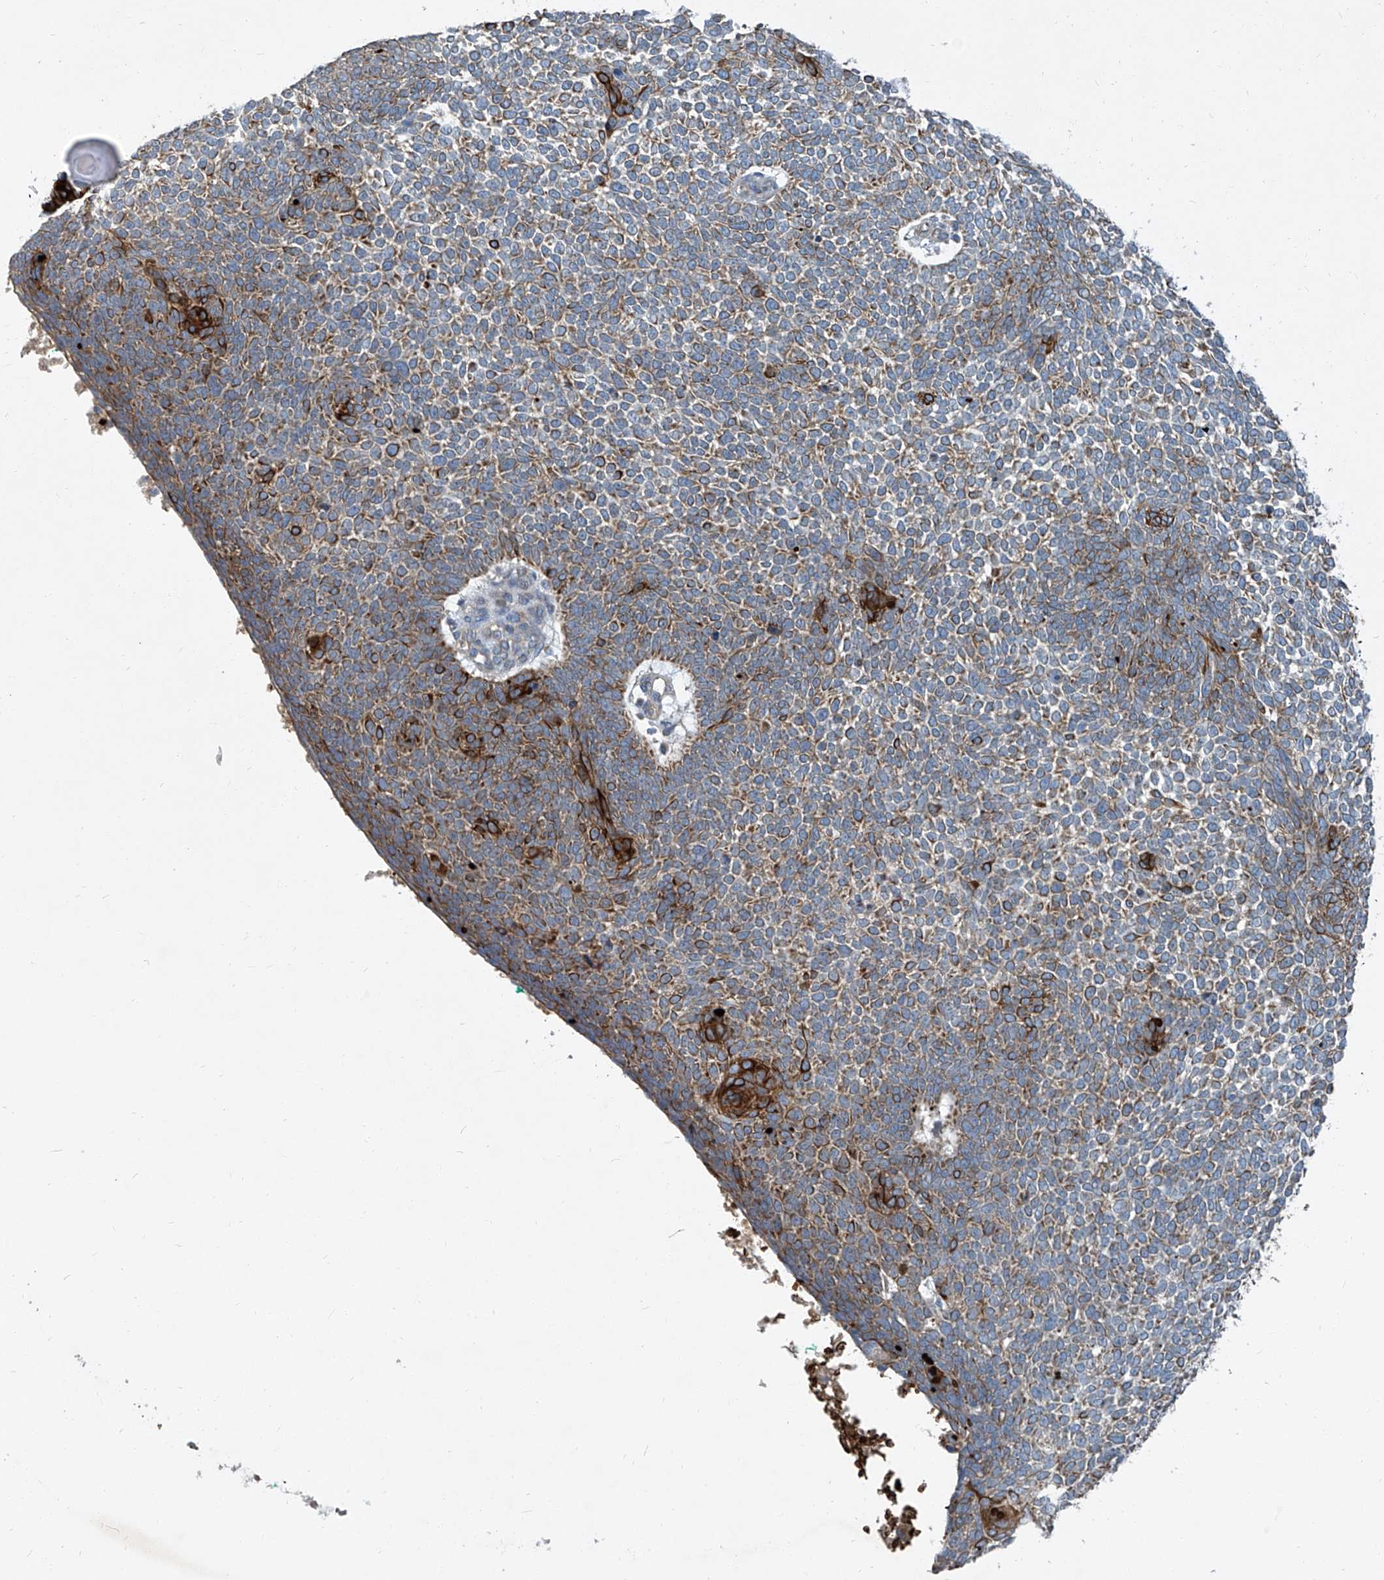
{"staining": {"intensity": "strong", "quantity": "25%-75%", "location": "cytoplasmic/membranous"}, "tissue": "skin cancer", "cell_type": "Tumor cells", "image_type": "cancer", "snomed": [{"axis": "morphology", "description": "Basal cell carcinoma"}, {"axis": "topography", "description": "Skin"}], "caption": "Immunohistochemistry (IHC) image of neoplastic tissue: skin cancer (basal cell carcinoma) stained using IHC exhibits high levels of strong protein expression localized specifically in the cytoplasmic/membranous of tumor cells, appearing as a cytoplasmic/membranous brown color.", "gene": "SLC26A11", "patient": {"sex": "female", "age": 81}}